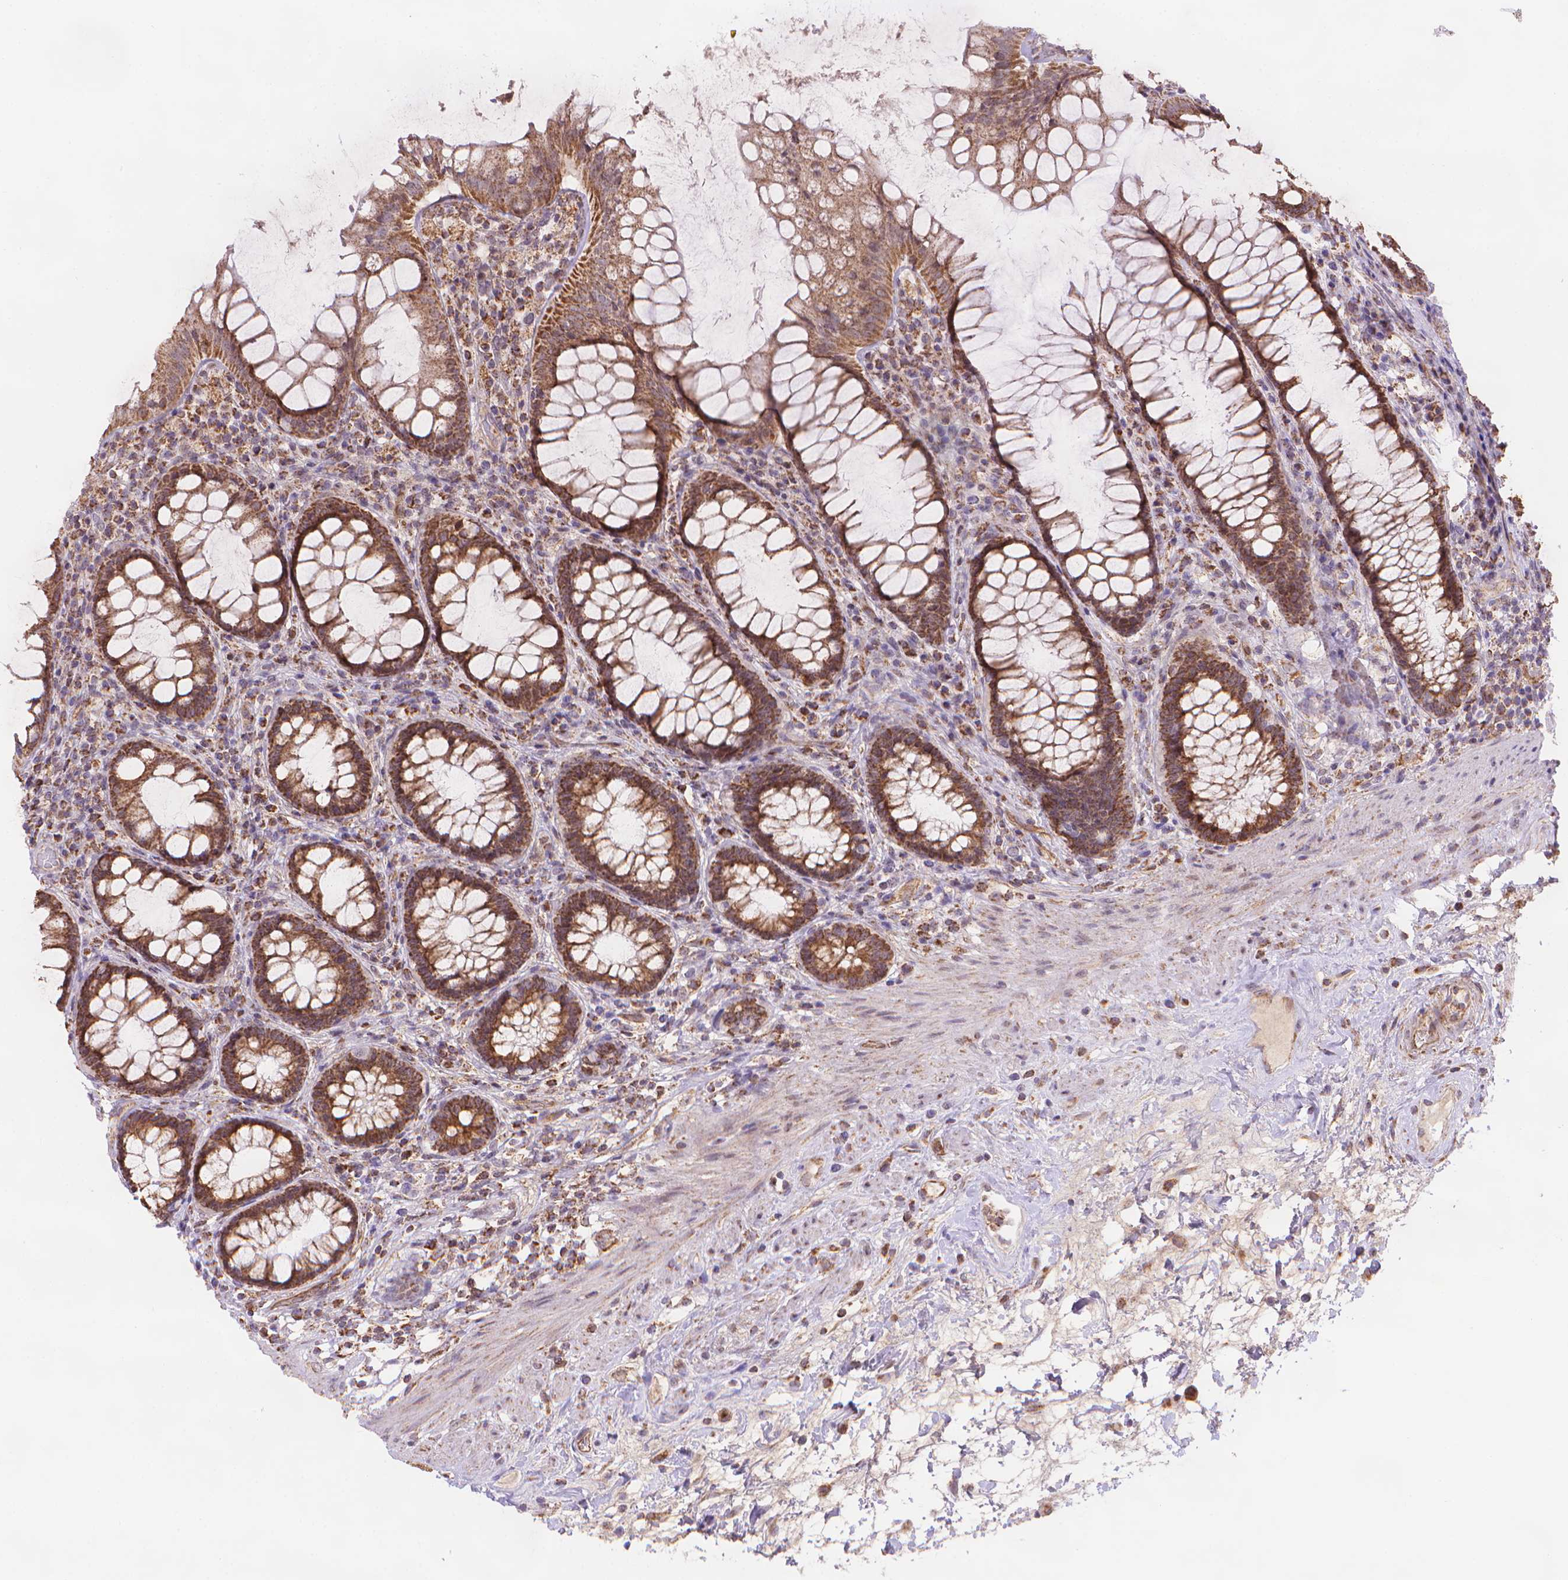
{"staining": {"intensity": "moderate", "quantity": ">75%", "location": "cytoplasmic/membranous"}, "tissue": "rectum", "cell_type": "Glandular cells", "image_type": "normal", "snomed": [{"axis": "morphology", "description": "Normal tissue, NOS"}, {"axis": "topography", "description": "Rectum"}], "caption": "Human rectum stained for a protein (brown) reveals moderate cytoplasmic/membranous positive positivity in about >75% of glandular cells.", "gene": "CYYR1", "patient": {"sex": "male", "age": 72}}